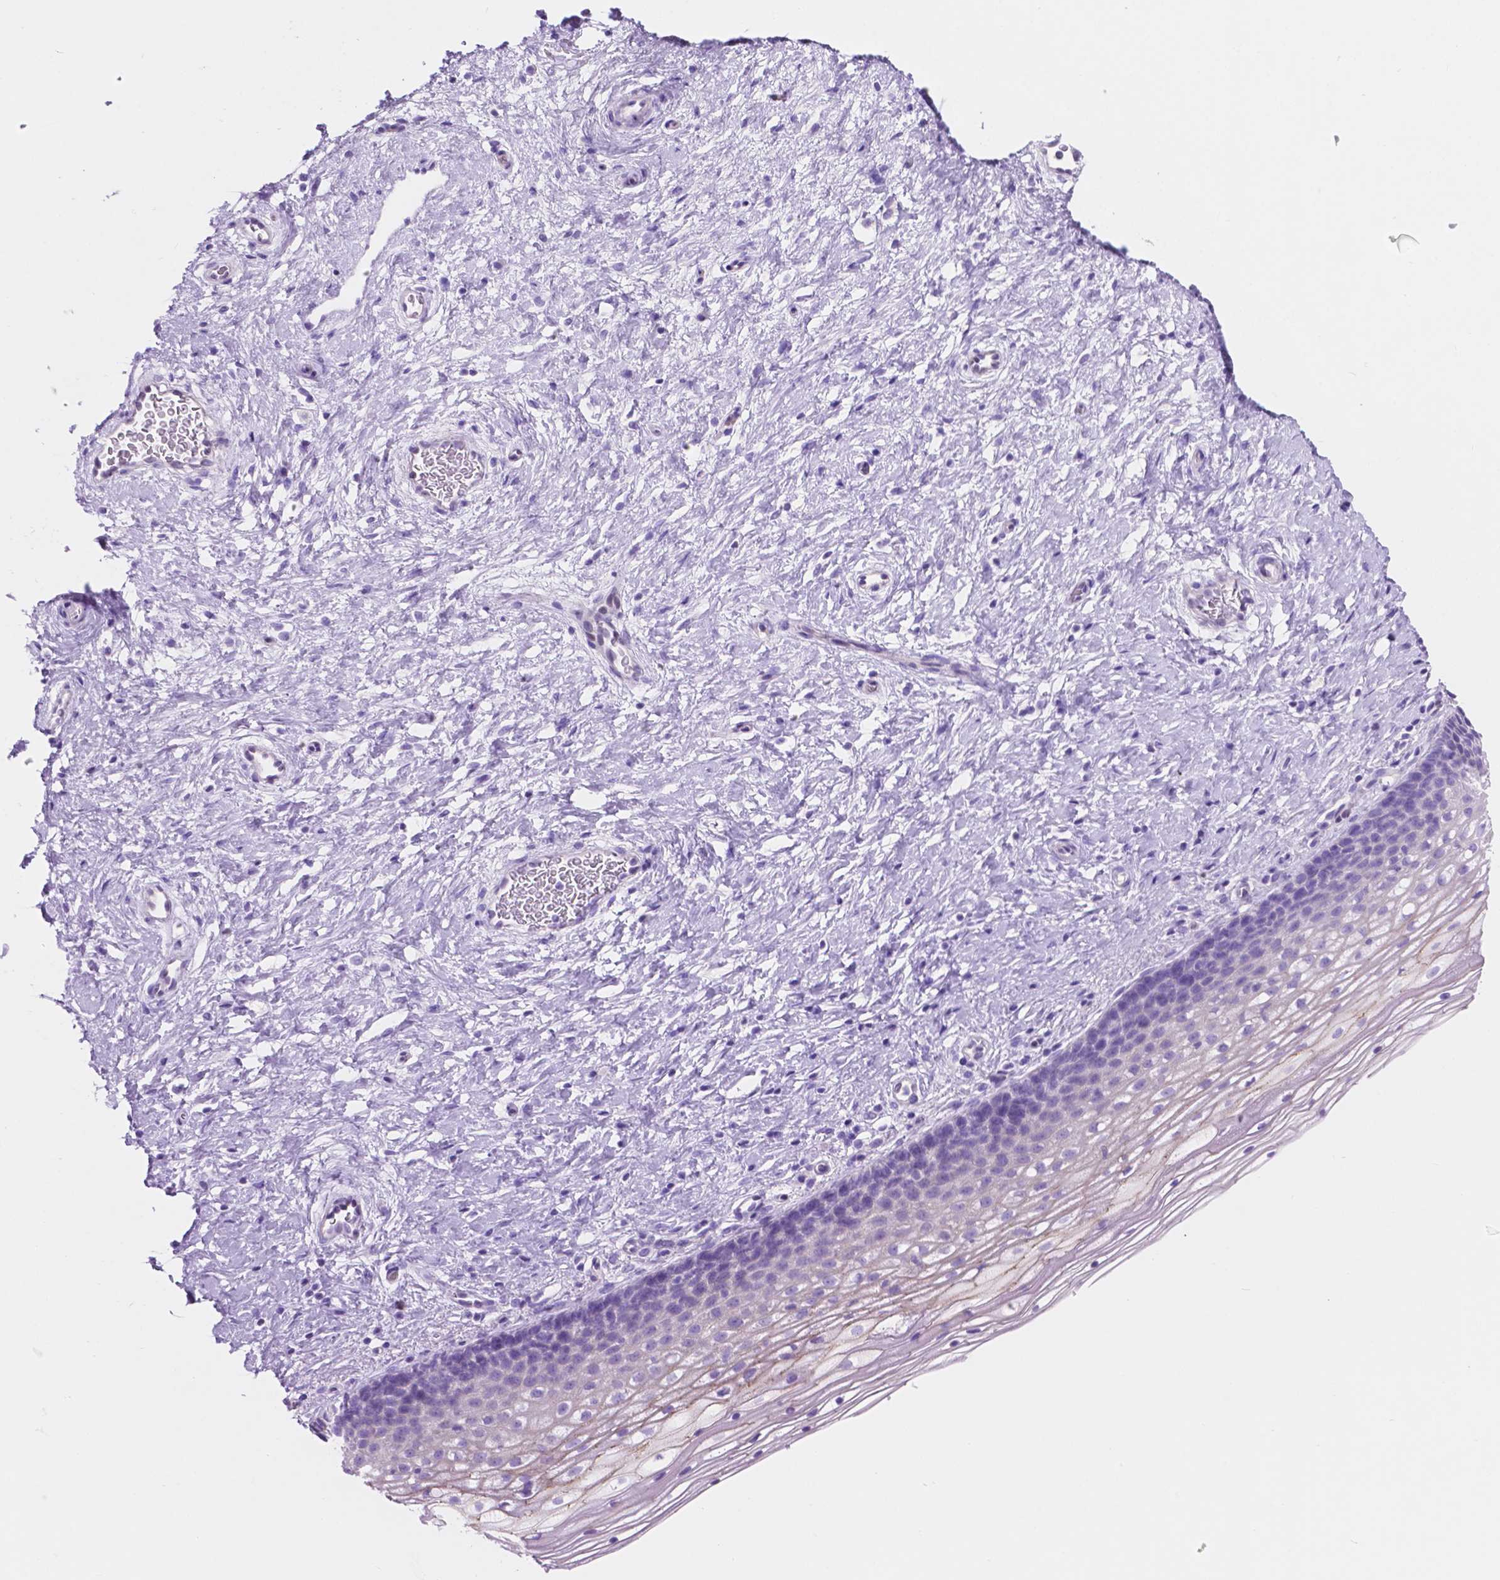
{"staining": {"intensity": "negative", "quantity": "none", "location": "none"}, "tissue": "cervix", "cell_type": "Glandular cells", "image_type": "normal", "snomed": [{"axis": "morphology", "description": "Normal tissue, NOS"}, {"axis": "topography", "description": "Cervix"}], "caption": "Image shows no protein positivity in glandular cells of unremarkable cervix. (DAB immunohistochemistry (IHC), high magnification).", "gene": "IGFN1", "patient": {"sex": "female", "age": 34}}